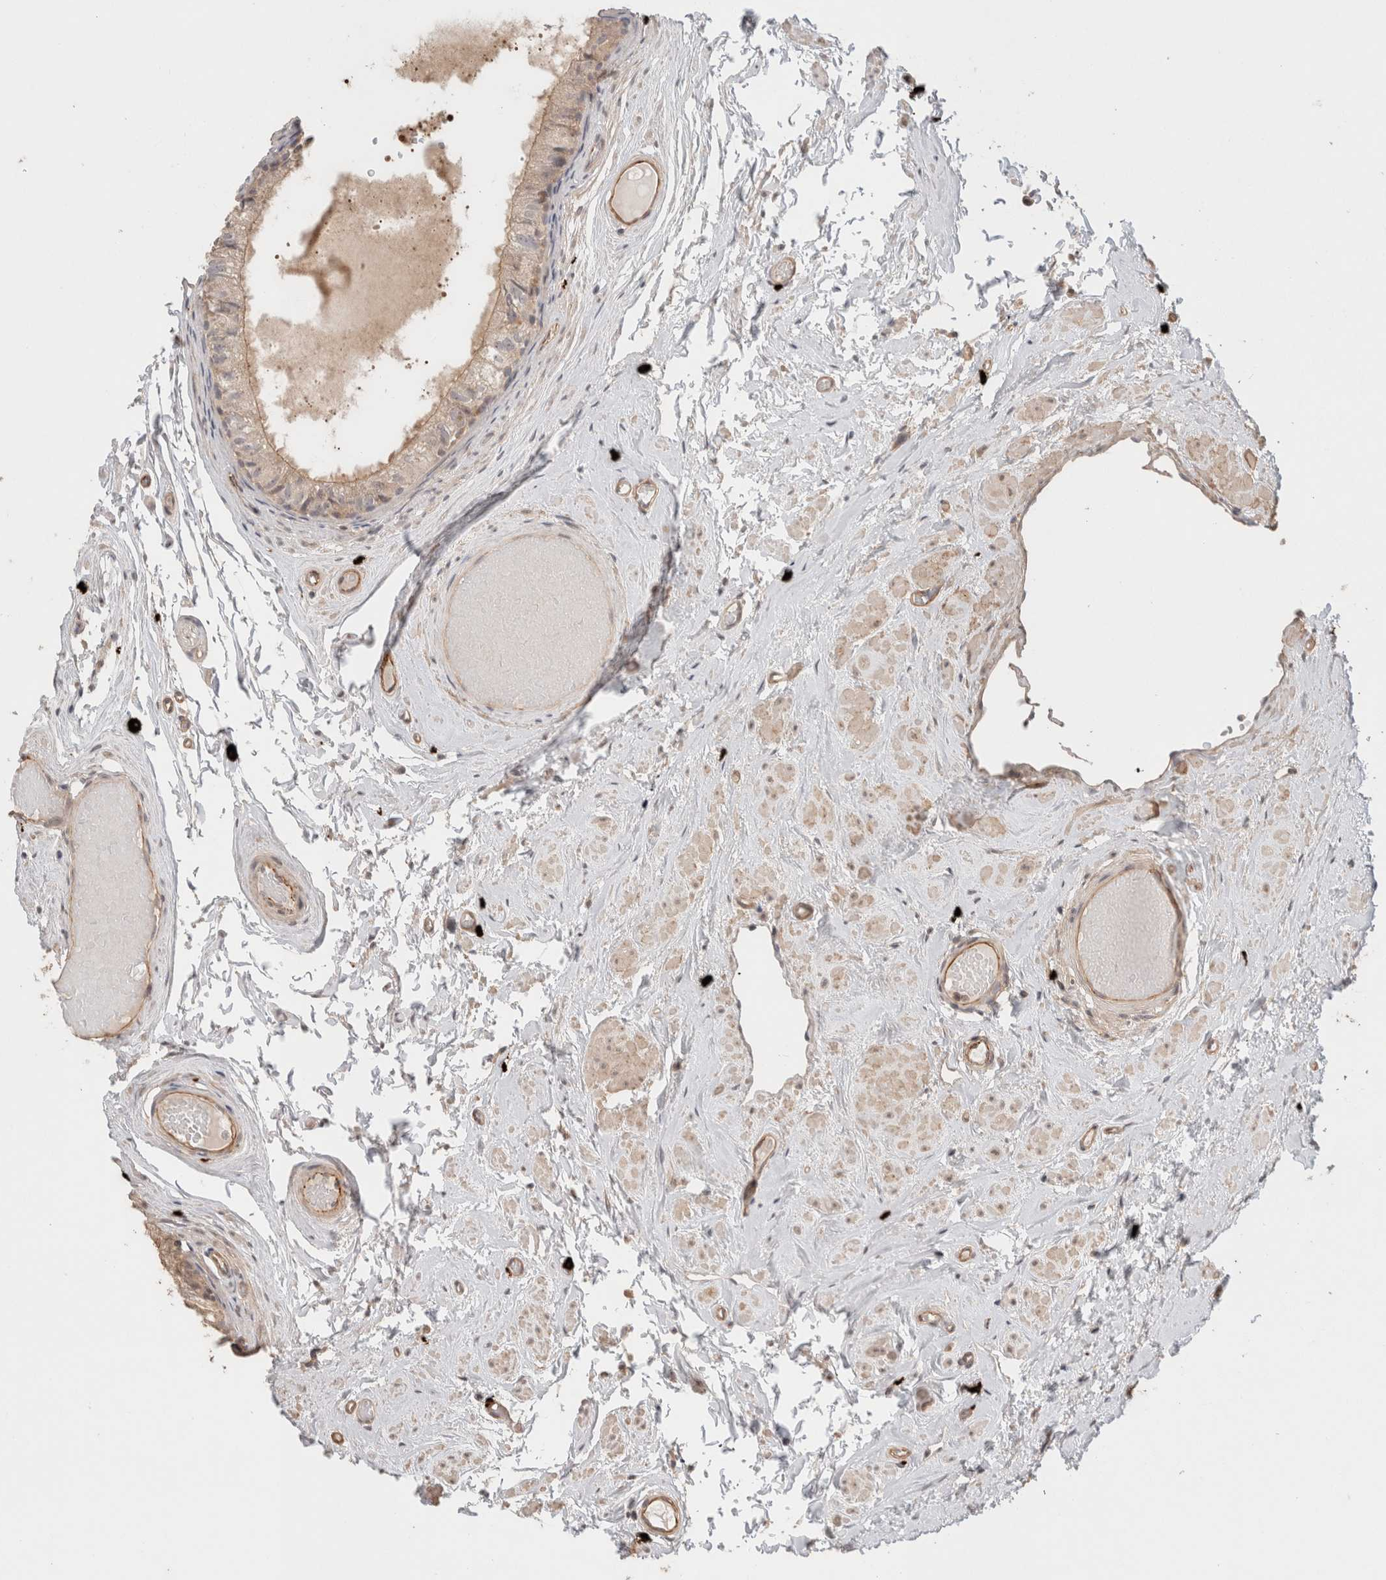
{"staining": {"intensity": "weak", "quantity": "25%-75%", "location": "cytoplasmic/membranous"}, "tissue": "epididymis", "cell_type": "Glandular cells", "image_type": "normal", "snomed": [{"axis": "morphology", "description": "Normal tissue, NOS"}, {"axis": "topography", "description": "Epididymis"}], "caption": "The micrograph shows a brown stain indicating the presence of a protein in the cytoplasmic/membranous of glandular cells in epididymis. The staining is performed using DAB (3,3'-diaminobenzidine) brown chromogen to label protein expression. The nuclei are counter-stained blue using hematoxylin.", "gene": "HSPG2", "patient": {"sex": "male", "age": 79}}